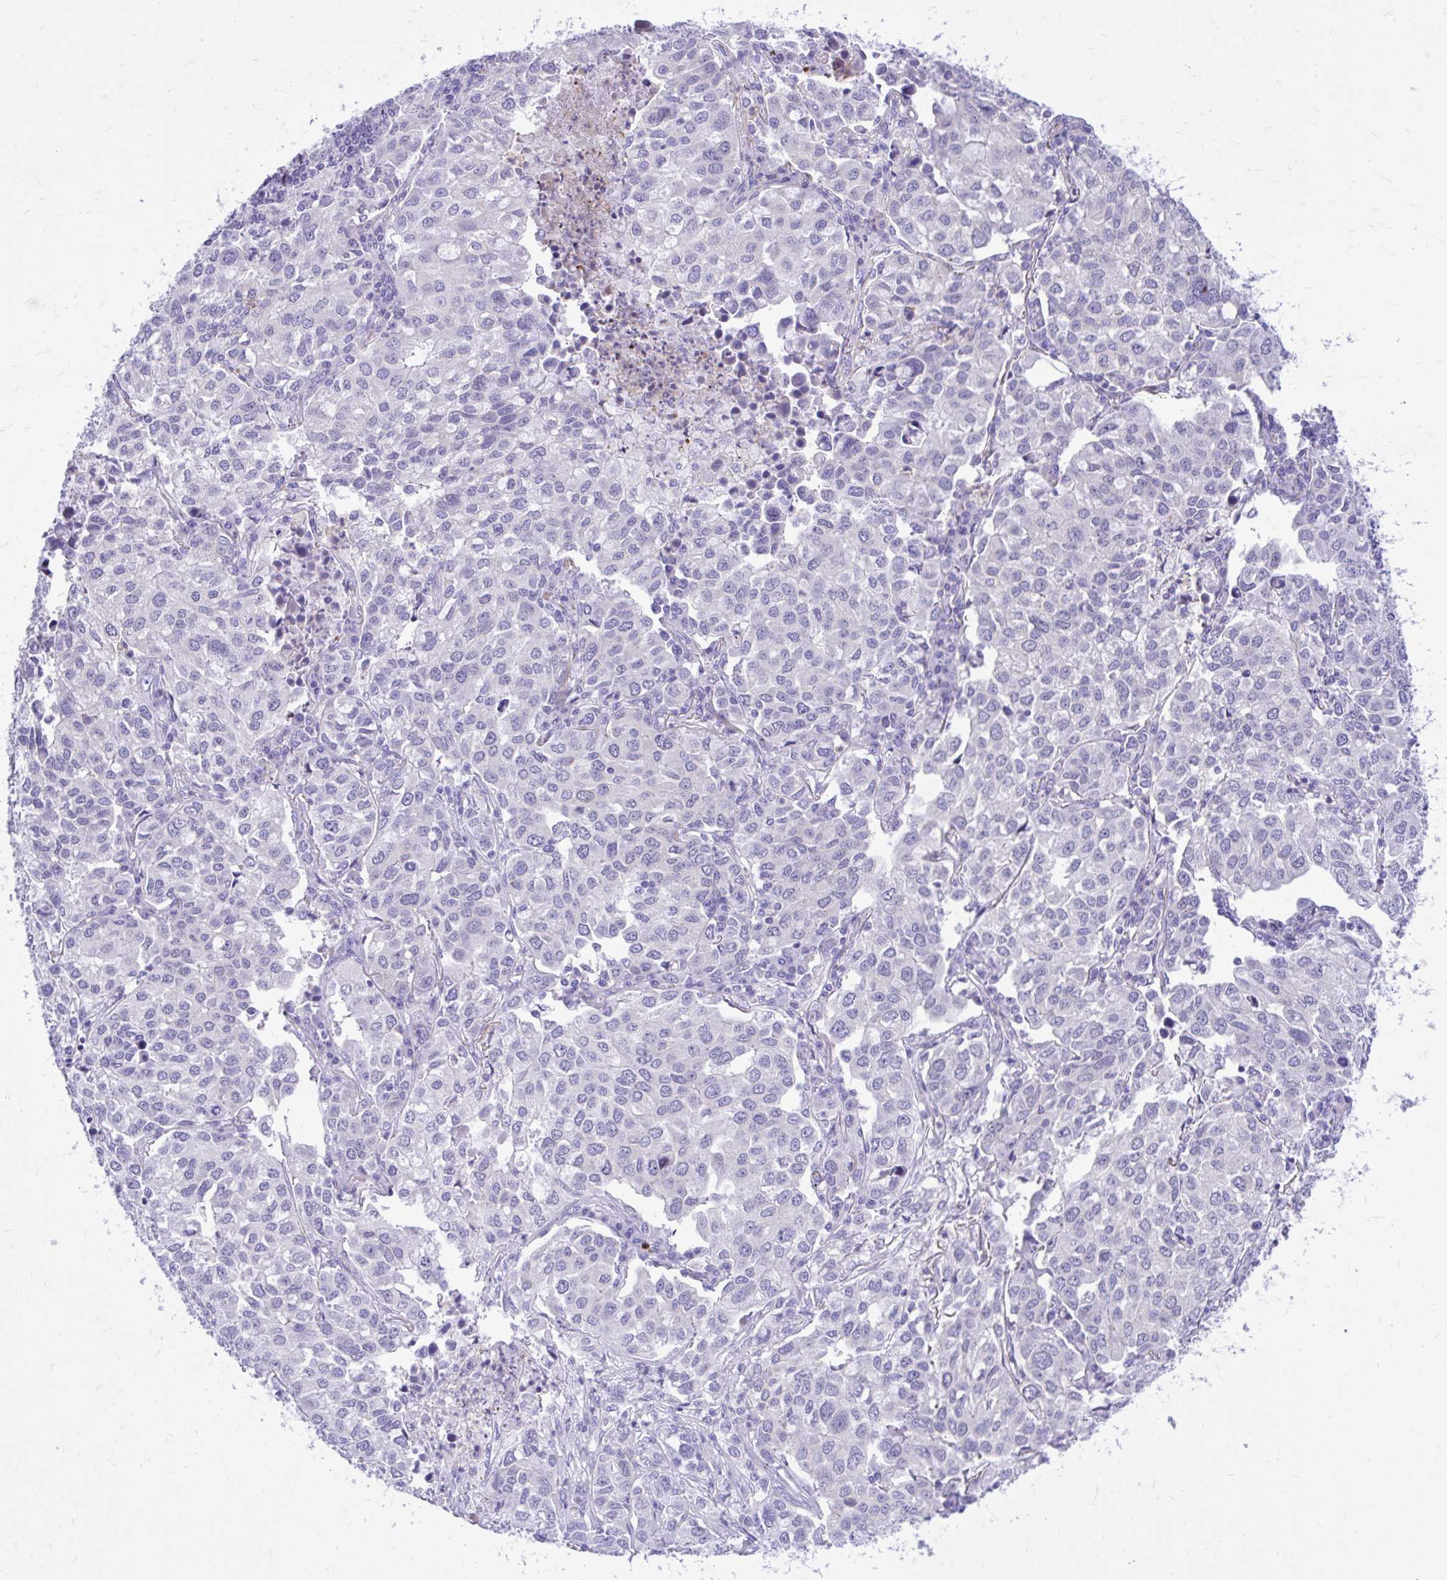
{"staining": {"intensity": "negative", "quantity": "none", "location": "none"}, "tissue": "lung cancer", "cell_type": "Tumor cells", "image_type": "cancer", "snomed": [{"axis": "morphology", "description": "Adenocarcinoma, NOS"}, {"axis": "morphology", "description": "Adenocarcinoma, metastatic, NOS"}, {"axis": "topography", "description": "Lymph node"}, {"axis": "topography", "description": "Lung"}], "caption": "DAB immunohistochemical staining of lung cancer reveals no significant staining in tumor cells.", "gene": "ADAMTSL1", "patient": {"sex": "female", "age": 65}}